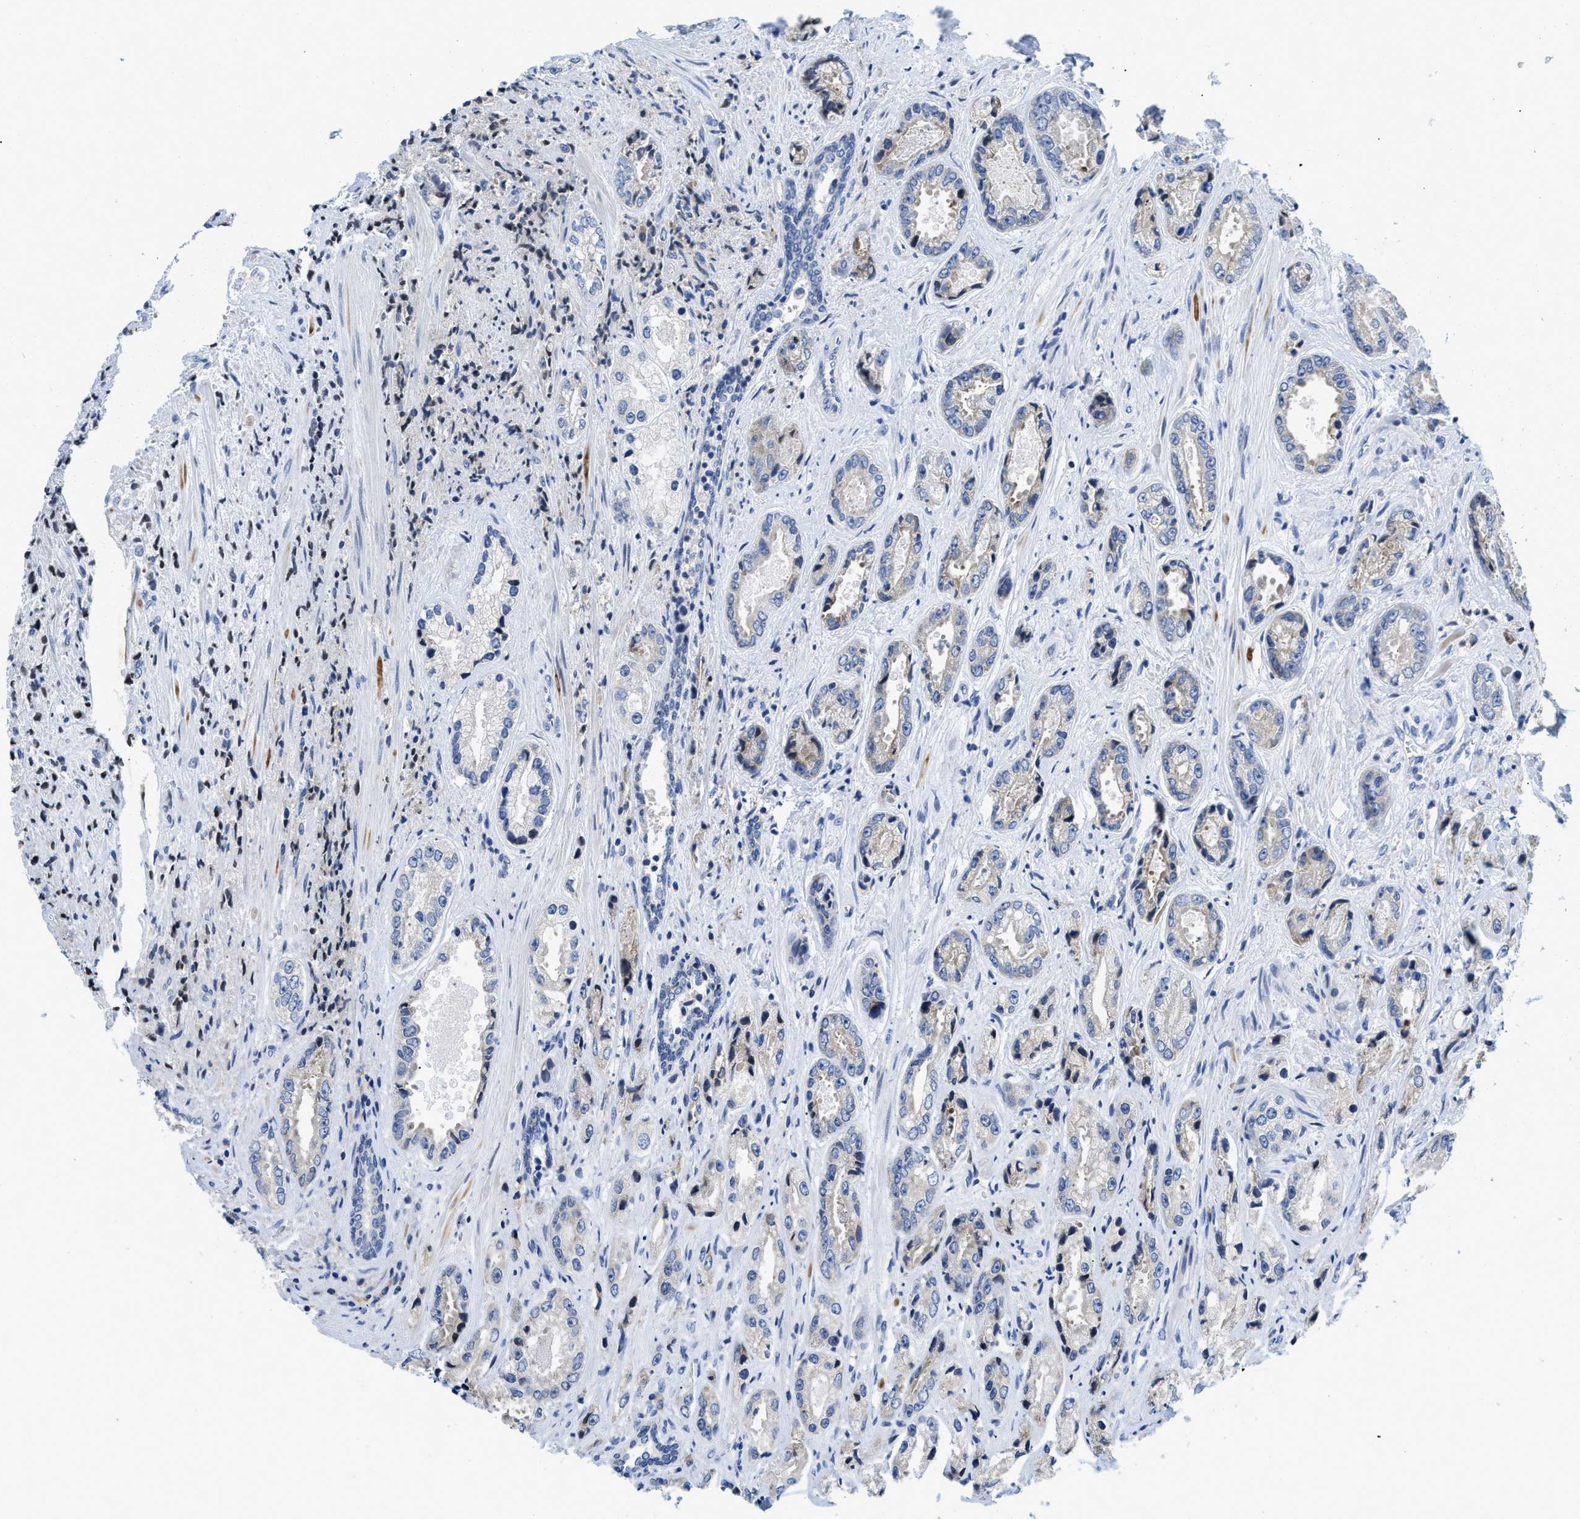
{"staining": {"intensity": "negative", "quantity": "none", "location": "none"}, "tissue": "prostate cancer", "cell_type": "Tumor cells", "image_type": "cancer", "snomed": [{"axis": "morphology", "description": "Adenocarcinoma, High grade"}, {"axis": "topography", "description": "Prostate"}], "caption": "Human prostate high-grade adenocarcinoma stained for a protein using IHC reveals no positivity in tumor cells.", "gene": "IKBKE", "patient": {"sex": "male", "age": 61}}